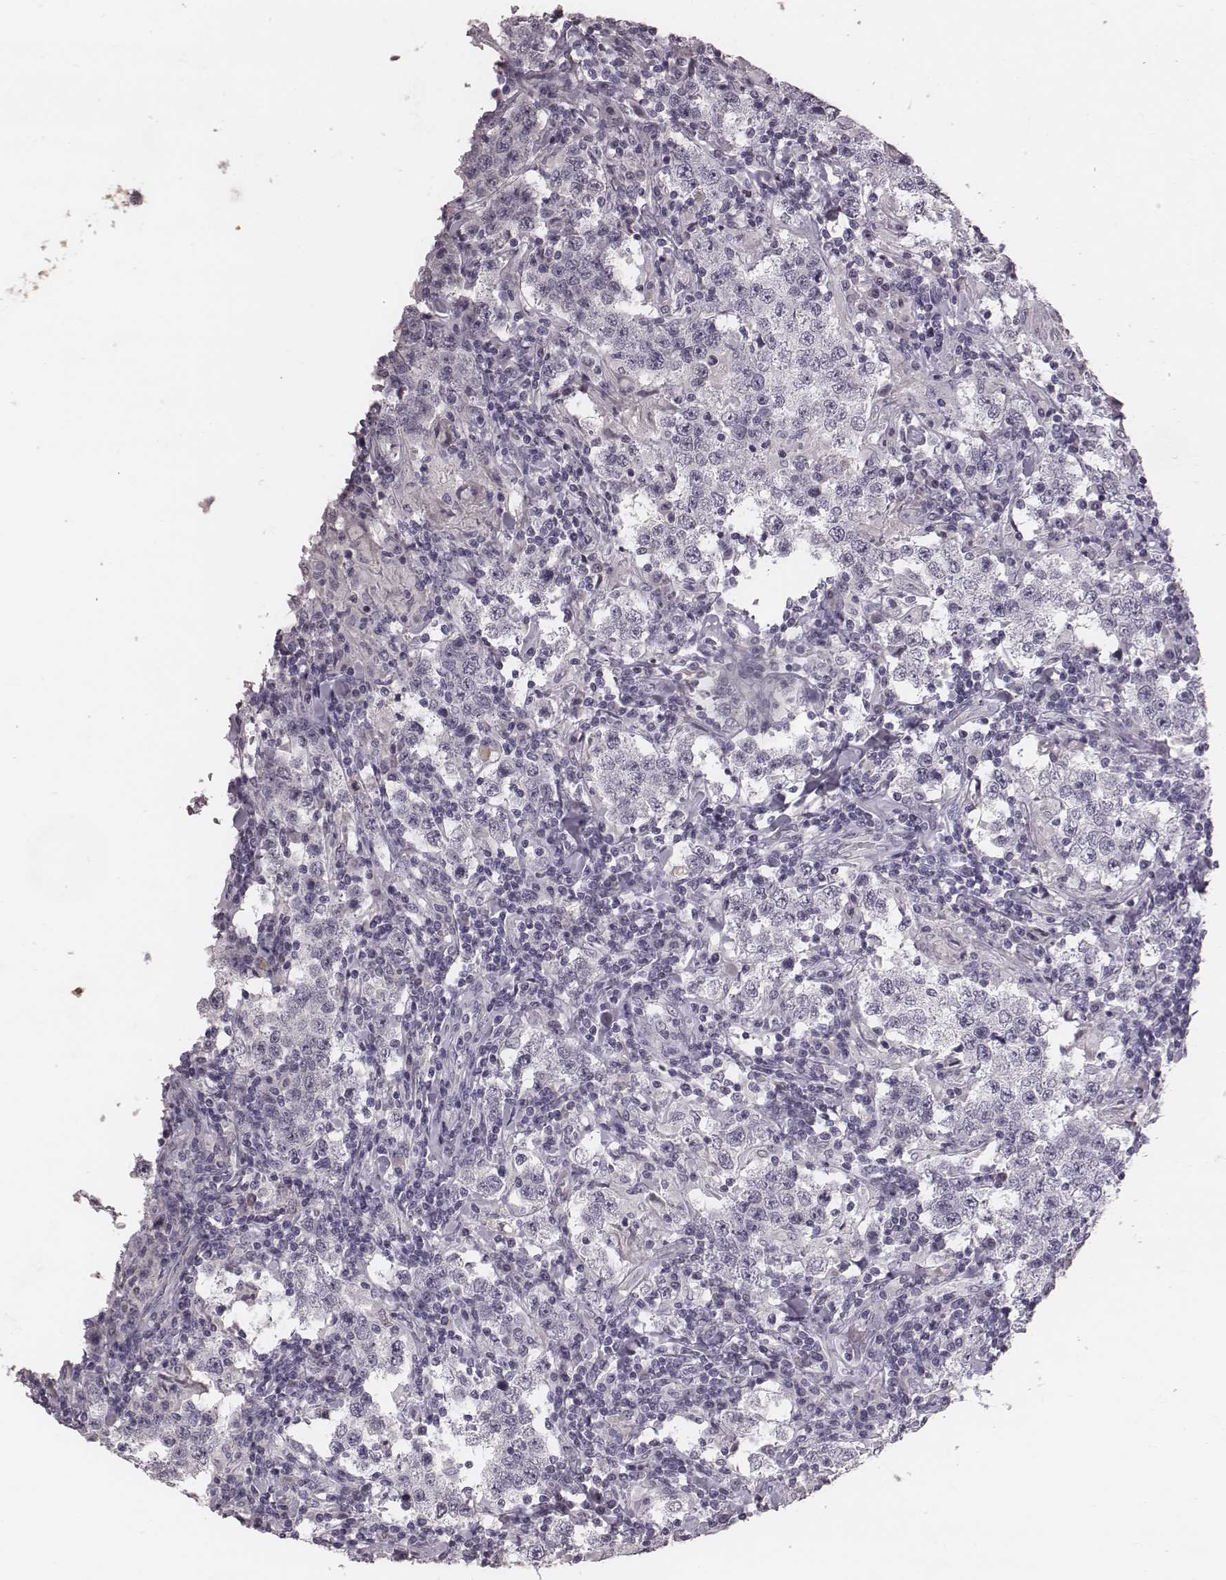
{"staining": {"intensity": "negative", "quantity": "none", "location": "none"}, "tissue": "testis cancer", "cell_type": "Tumor cells", "image_type": "cancer", "snomed": [{"axis": "morphology", "description": "Seminoma, NOS"}, {"axis": "morphology", "description": "Carcinoma, Embryonal, NOS"}, {"axis": "topography", "description": "Testis"}], "caption": "High power microscopy micrograph of an IHC micrograph of testis cancer (embryonal carcinoma), revealing no significant expression in tumor cells.", "gene": "CFTR", "patient": {"sex": "male", "age": 41}}